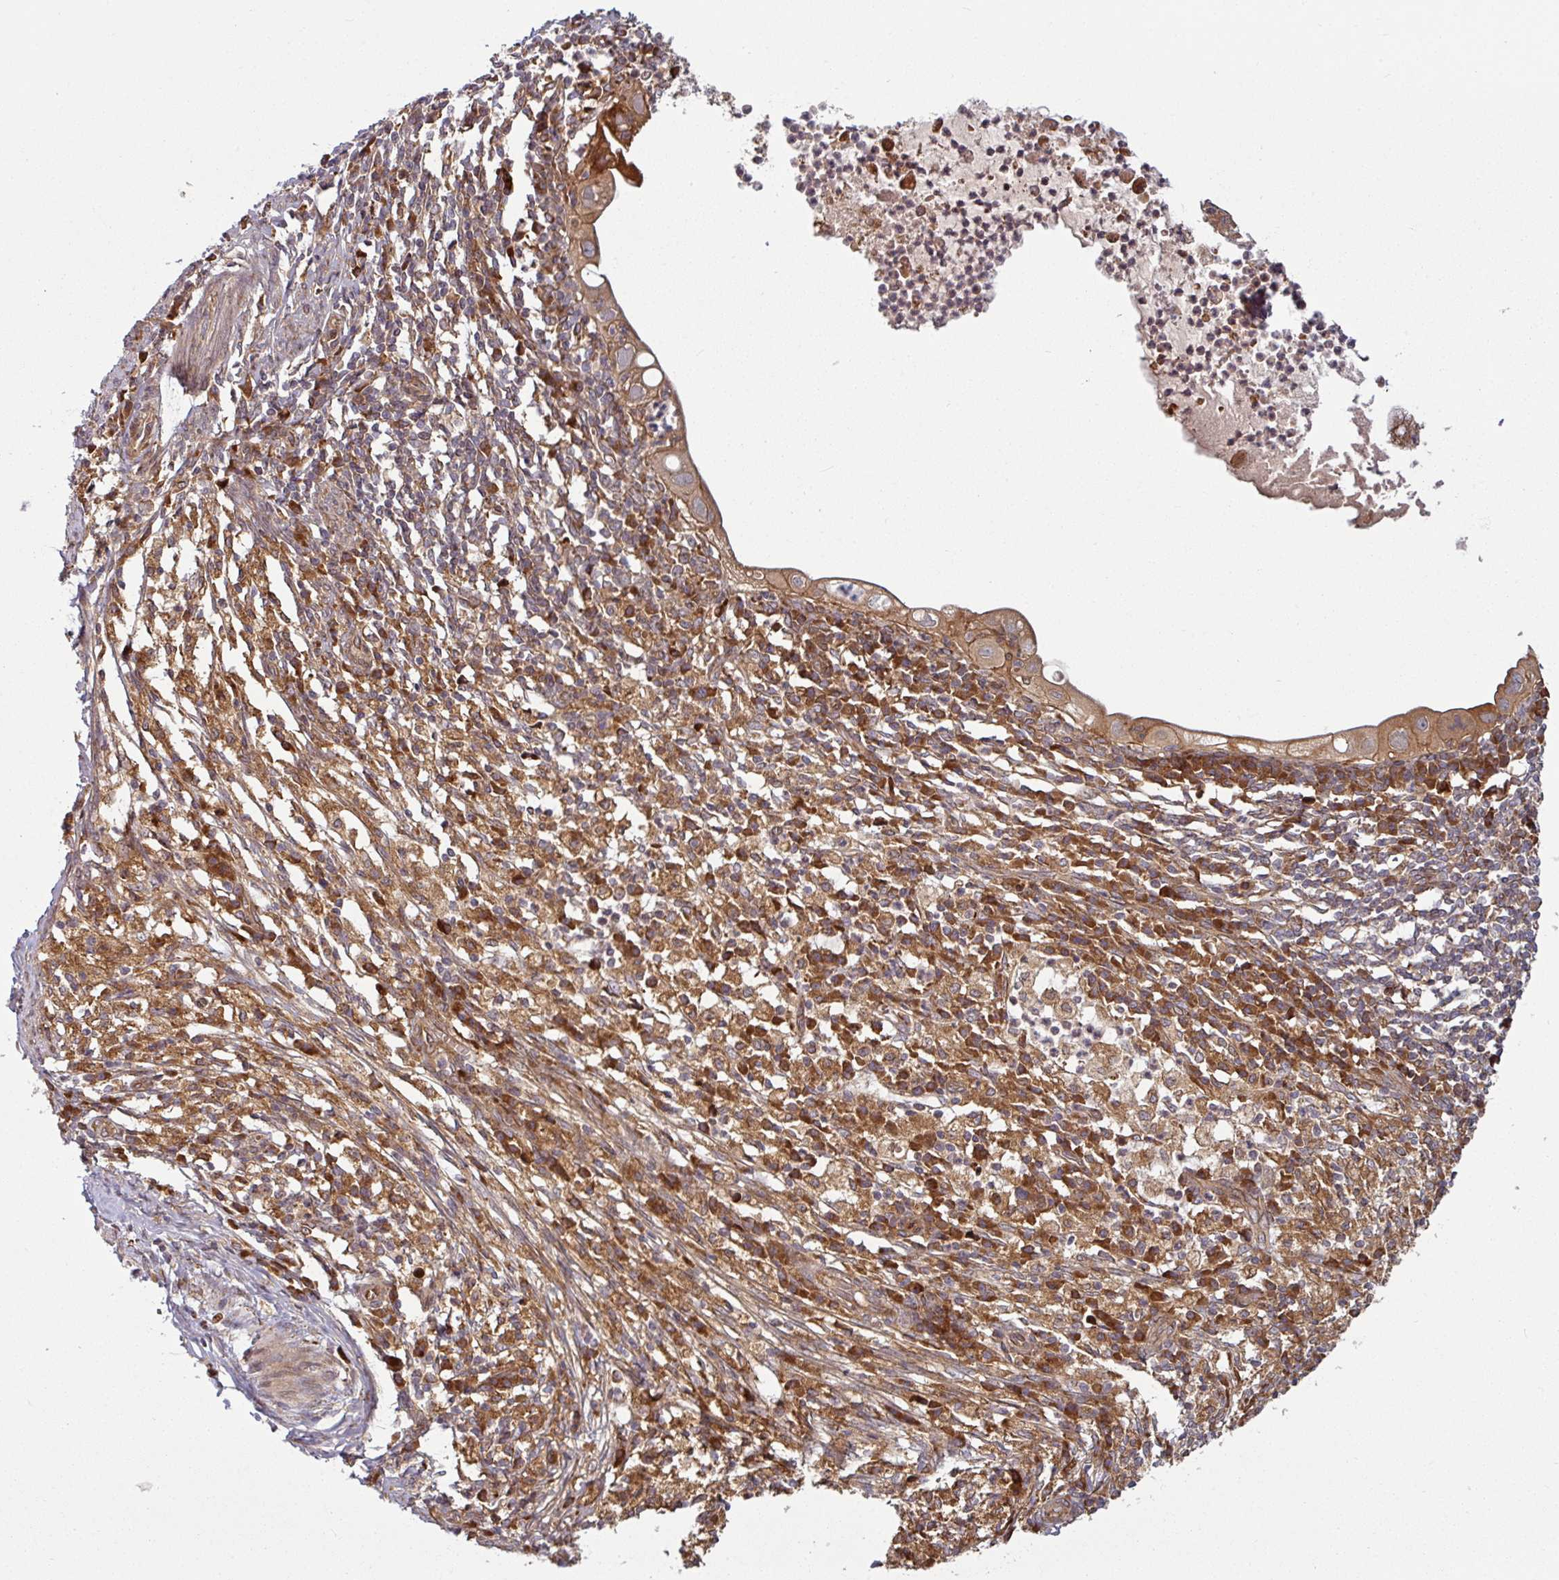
{"staining": {"intensity": "moderate", "quantity": ">75%", "location": "cytoplasmic/membranous"}, "tissue": "cervical cancer", "cell_type": "Tumor cells", "image_type": "cancer", "snomed": [{"axis": "morphology", "description": "Adenocarcinoma, NOS"}, {"axis": "topography", "description": "Cervix"}], "caption": "Immunohistochemical staining of cervical cancer exhibits medium levels of moderate cytoplasmic/membranous positivity in about >75% of tumor cells. (brown staining indicates protein expression, while blue staining denotes nuclei).", "gene": "RAB5A", "patient": {"sex": "female", "age": 36}}